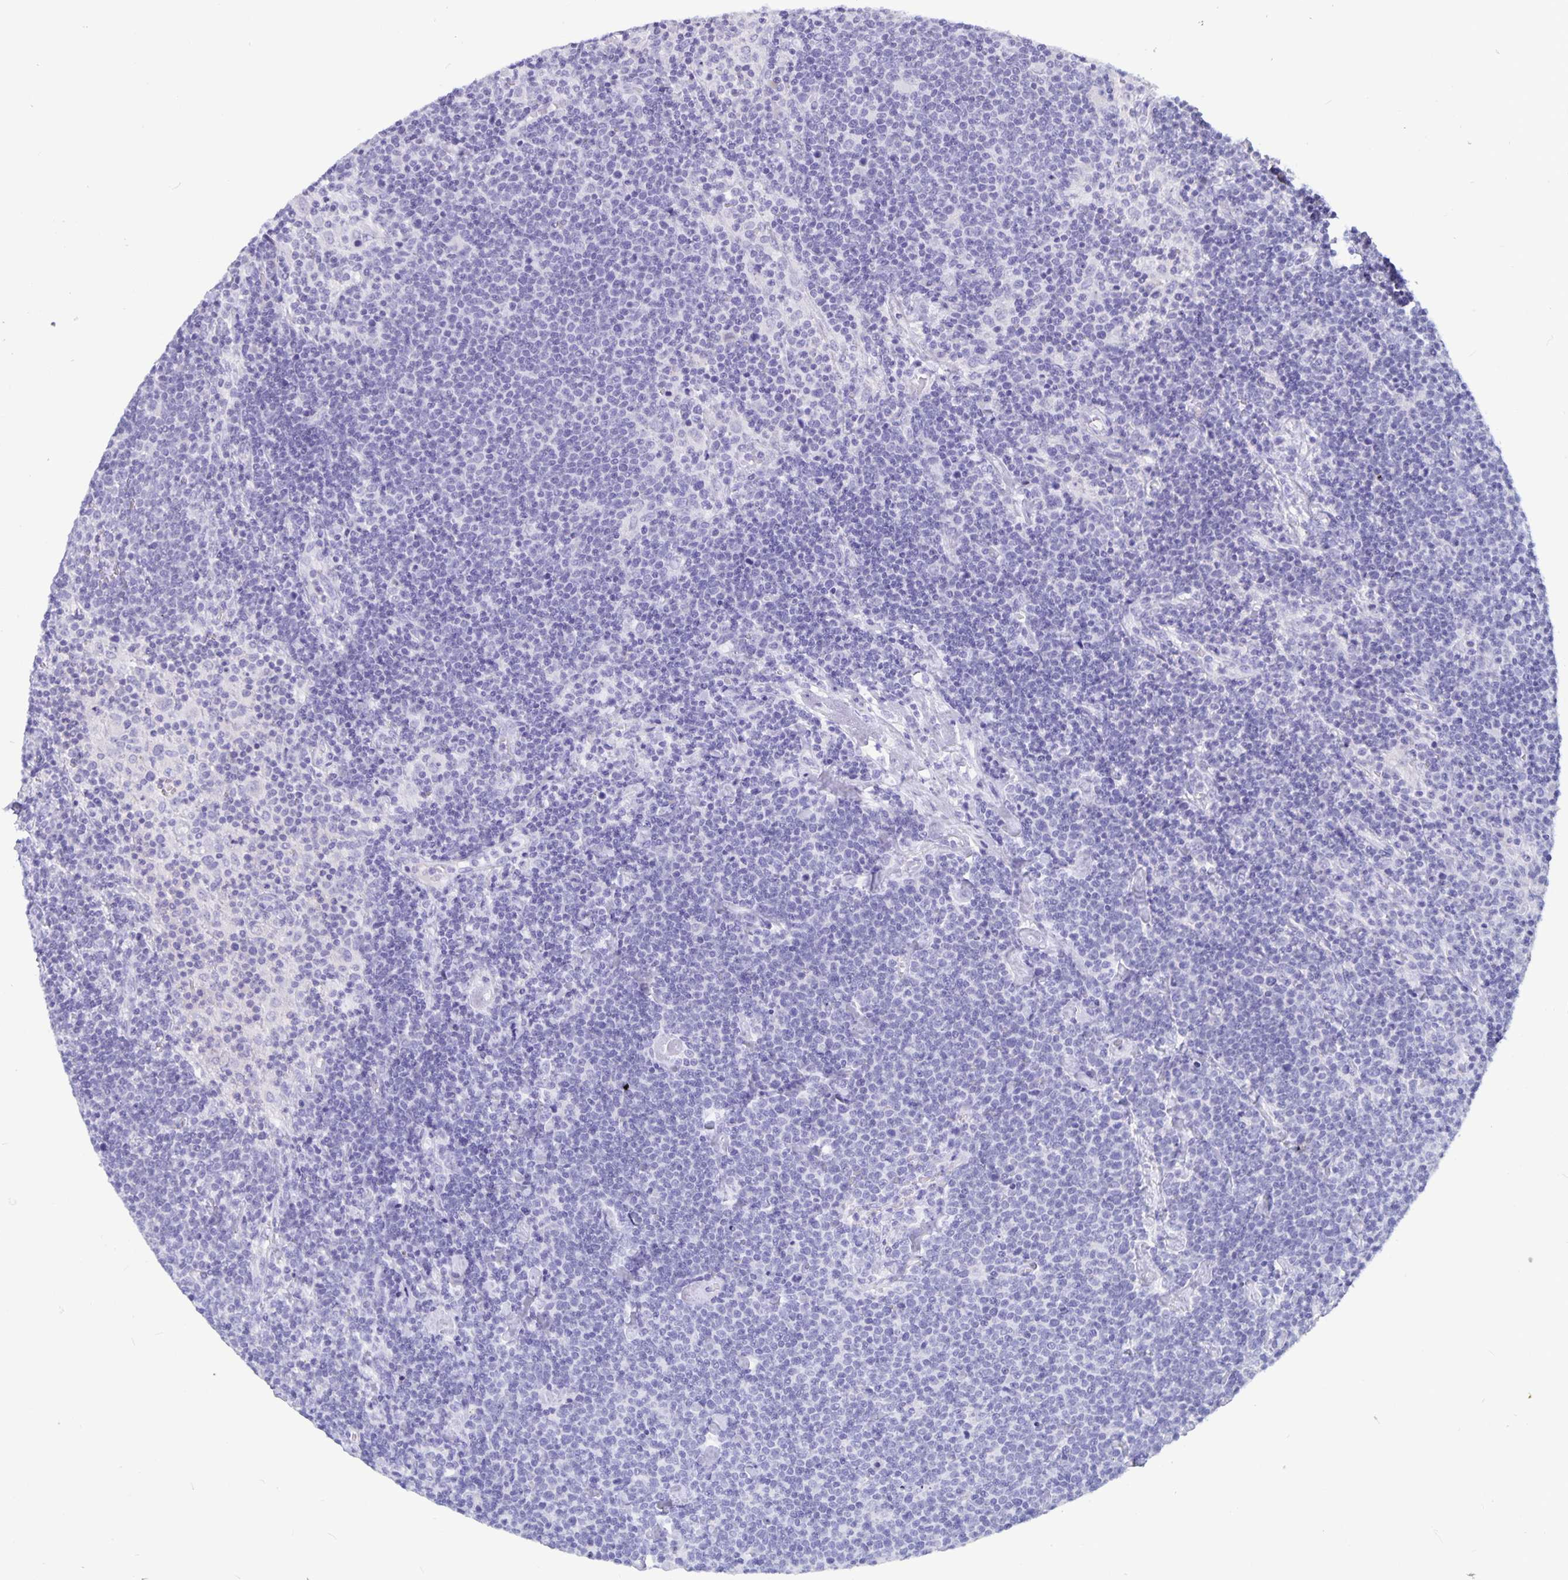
{"staining": {"intensity": "negative", "quantity": "none", "location": "none"}, "tissue": "lymphoma", "cell_type": "Tumor cells", "image_type": "cancer", "snomed": [{"axis": "morphology", "description": "Malignant lymphoma, non-Hodgkin's type, High grade"}, {"axis": "topography", "description": "Lymph node"}], "caption": "High power microscopy micrograph of an IHC histopathology image of lymphoma, revealing no significant positivity in tumor cells.", "gene": "BPIFA3", "patient": {"sex": "male", "age": 61}}